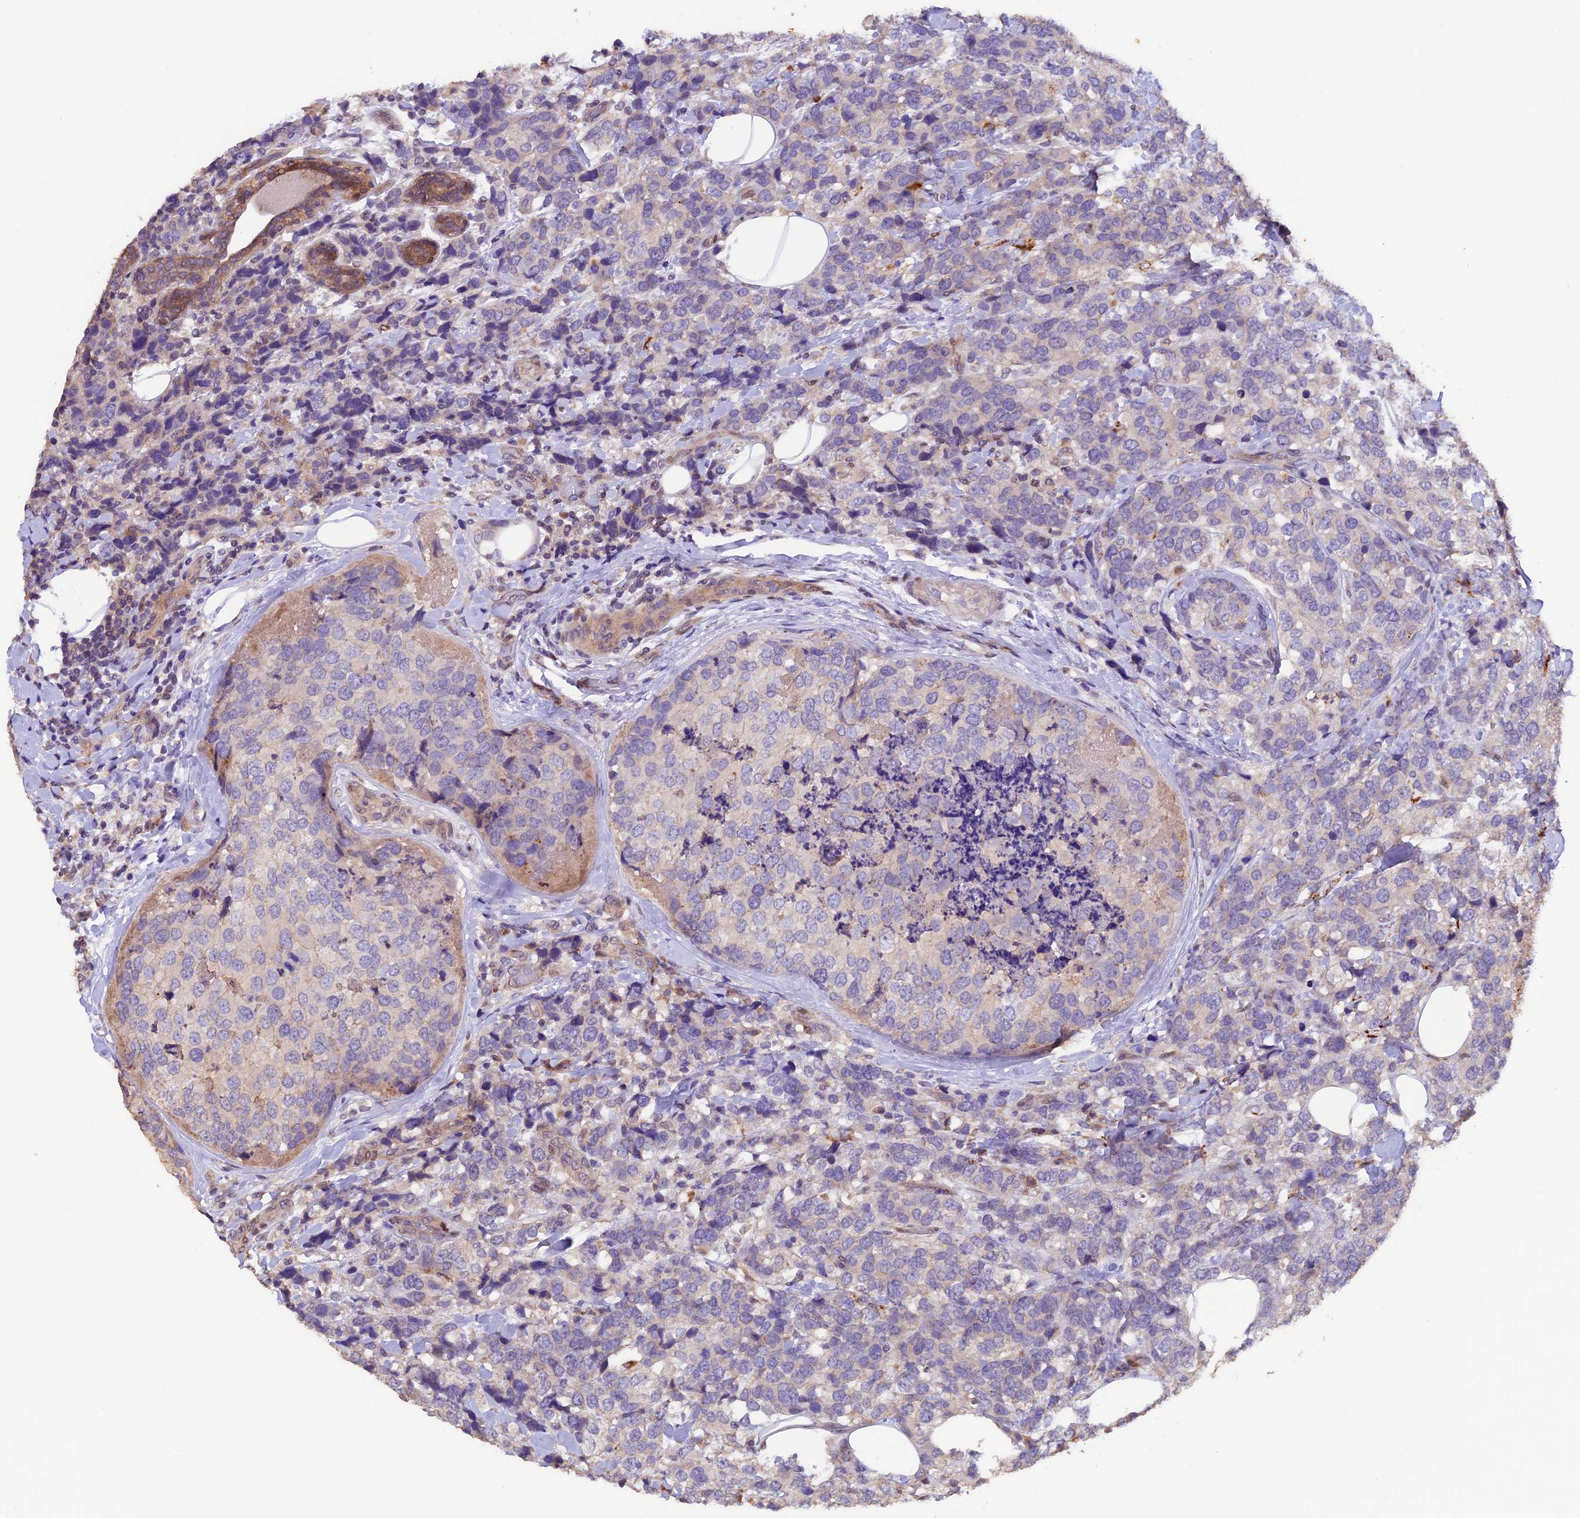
{"staining": {"intensity": "weak", "quantity": "<25%", "location": "cytoplasmic/membranous"}, "tissue": "breast cancer", "cell_type": "Tumor cells", "image_type": "cancer", "snomed": [{"axis": "morphology", "description": "Lobular carcinoma"}, {"axis": "topography", "description": "Breast"}], "caption": "Immunohistochemistry photomicrograph of lobular carcinoma (breast) stained for a protein (brown), which shows no positivity in tumor cells. Nuclei are stained in blue.", "gene": "NCK2", "patient": {"sex": "female", "age": 59}}